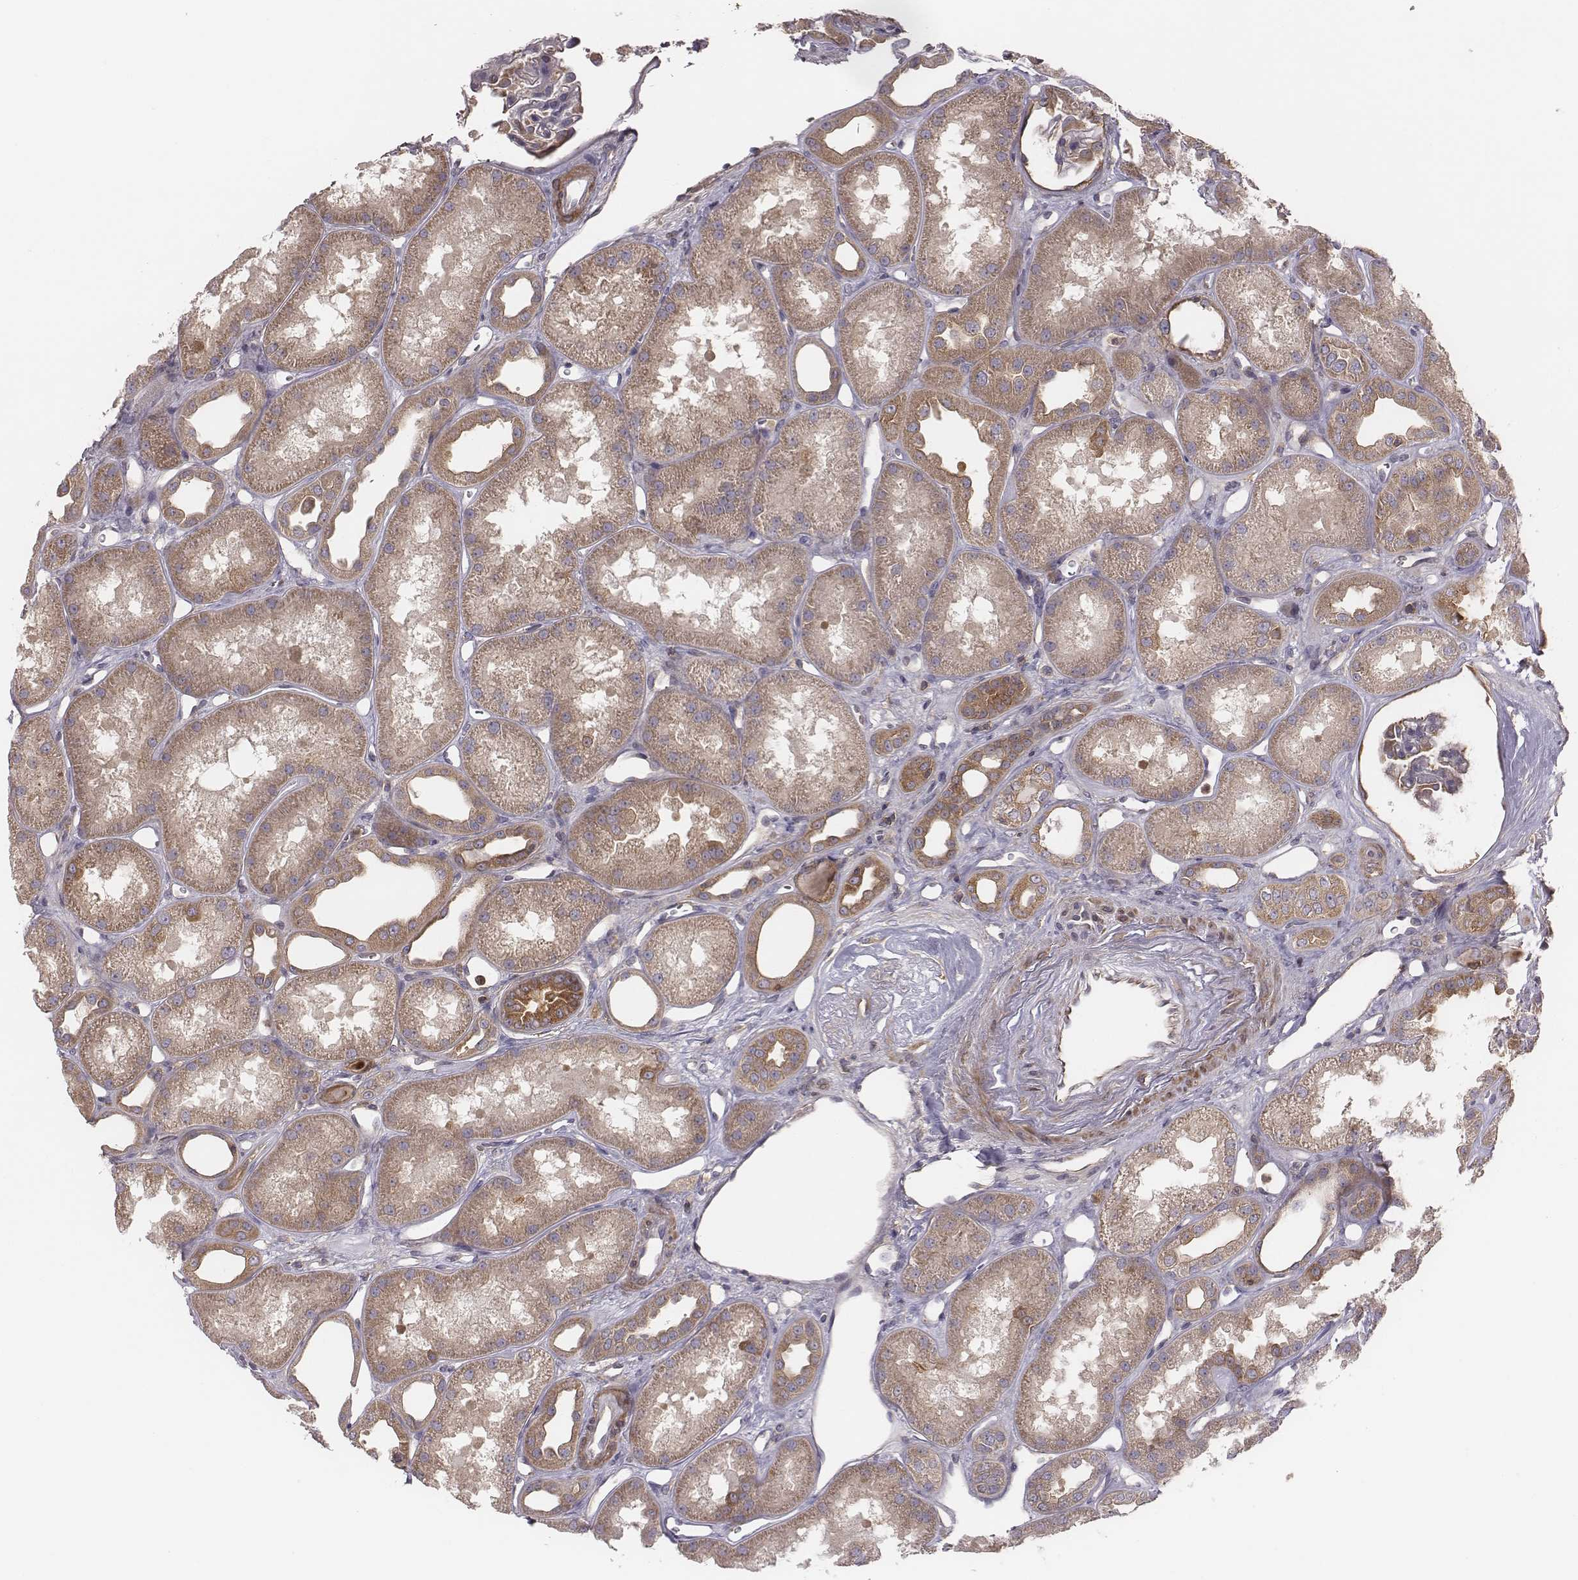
{"staining": {"intensity": "moderate", "quantity": "25%-75%", "location": "cytoplasmic/membranous"}, "tissue": "kidney", "cell_type": "Cells in glomeruli", "image_type": "normal", "snomed": [{"axis": "morphology", "description": "Normal tissue, NOS"}, {"axis": "topography", "description": "Kidney"}], "caption": "A brown stain highlights moderate cytoplasmic/membranous expression of a protein in cells in glomeruli of unremarkable kidney.", "gene": "CAD", "patient": {"sex": "male", "age": 61}}